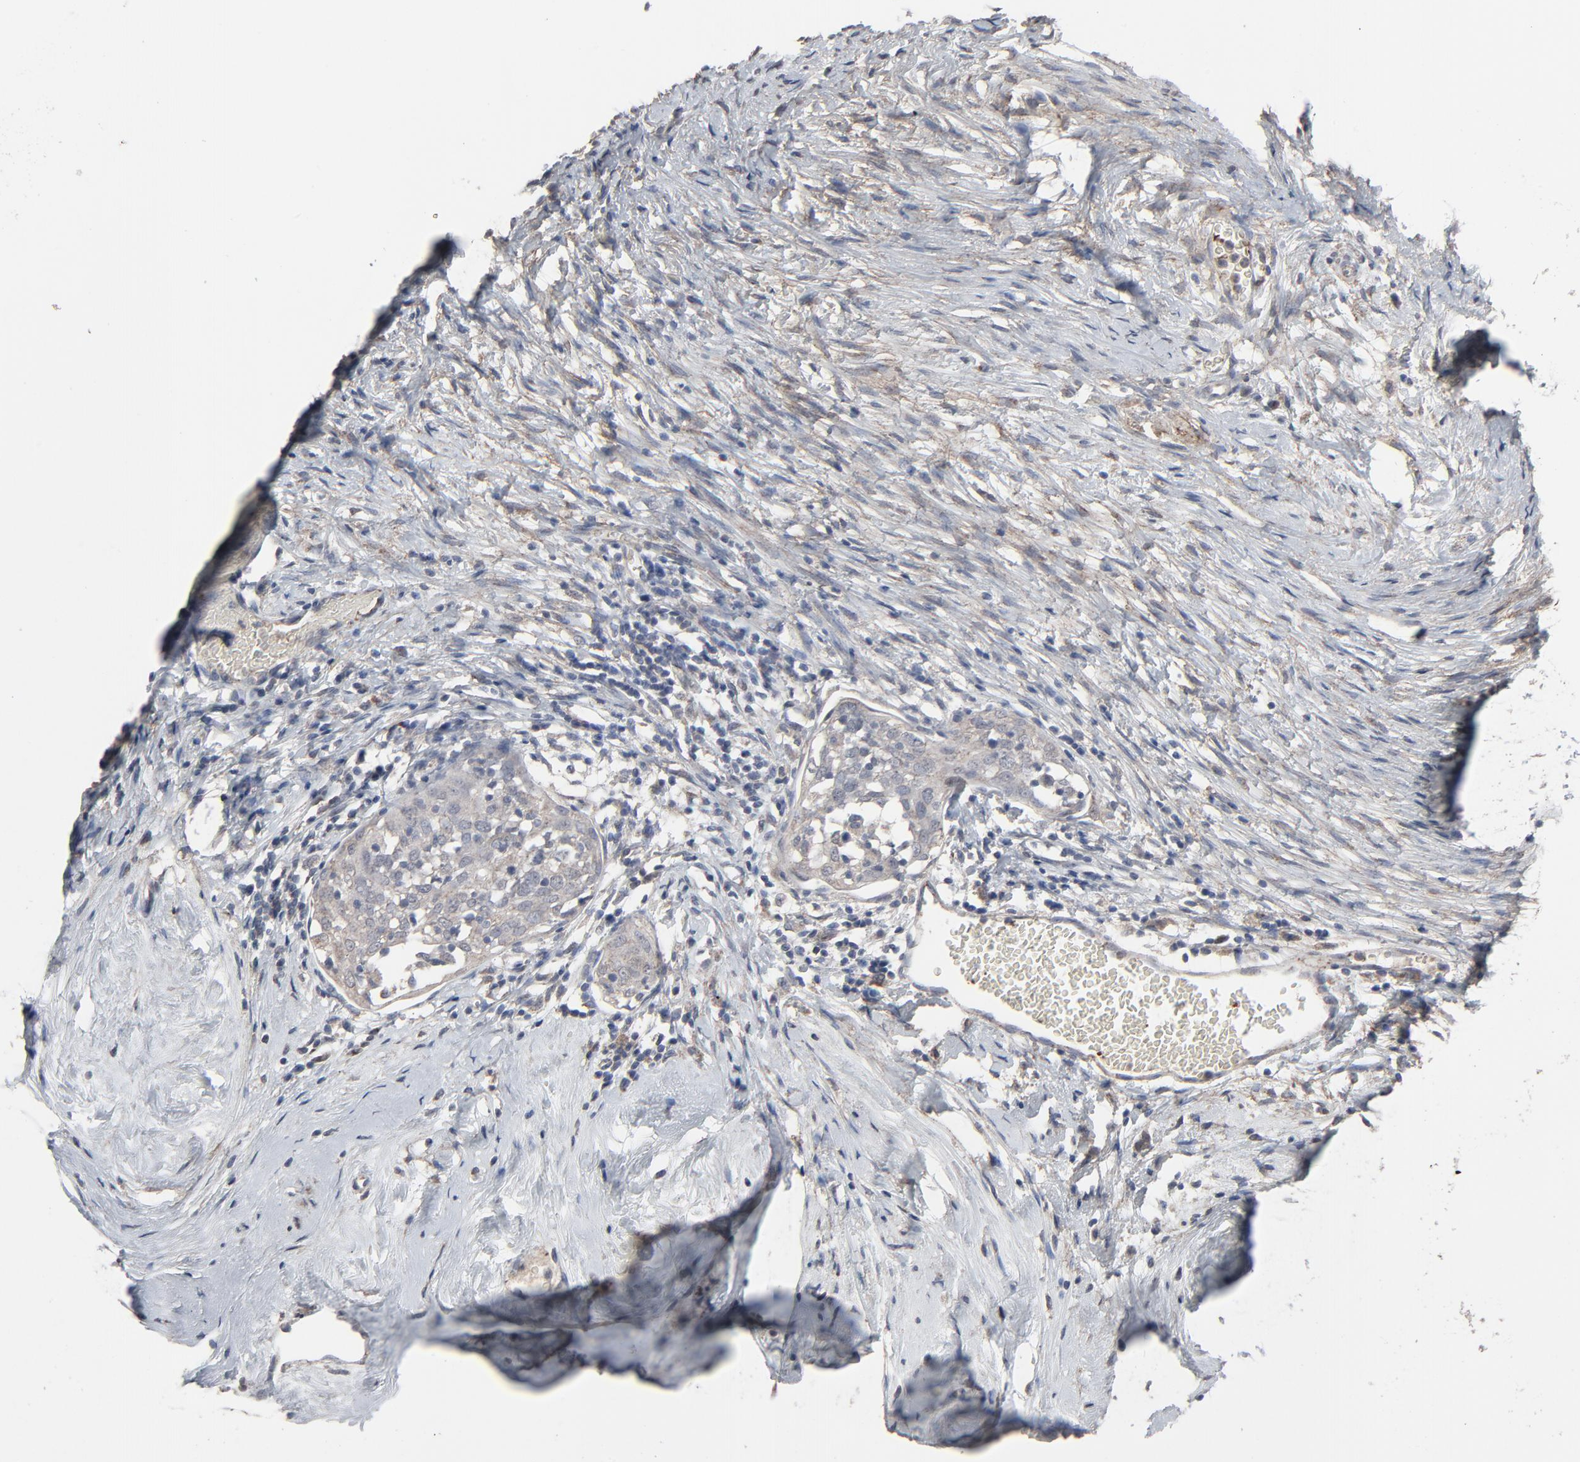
{"staining": {"intensity": "weak", "quantity": ">75%", "location": "cytoplasmic/membranous"}, "tissue": "cervical cancer", "cell_type": "Tumor cells", "image_type": "cancer", "snomed": [{"axis": "morphology", "description": "Normal tissue, NOS"}, {"axis": "morphology", "description": "Squamous cell carcinoma, NOS"}, {"axis": "topography", "description": "Cervix"}], "caption": "DAB immunohistochemical staining of human squamous cell carcinoma (cervical) displays weak cytoplasmic/membranous protein staining in approximately >75% of tumor cells.", "gene": "JAM3", "patient": {"sex": "female", "age": 67}}